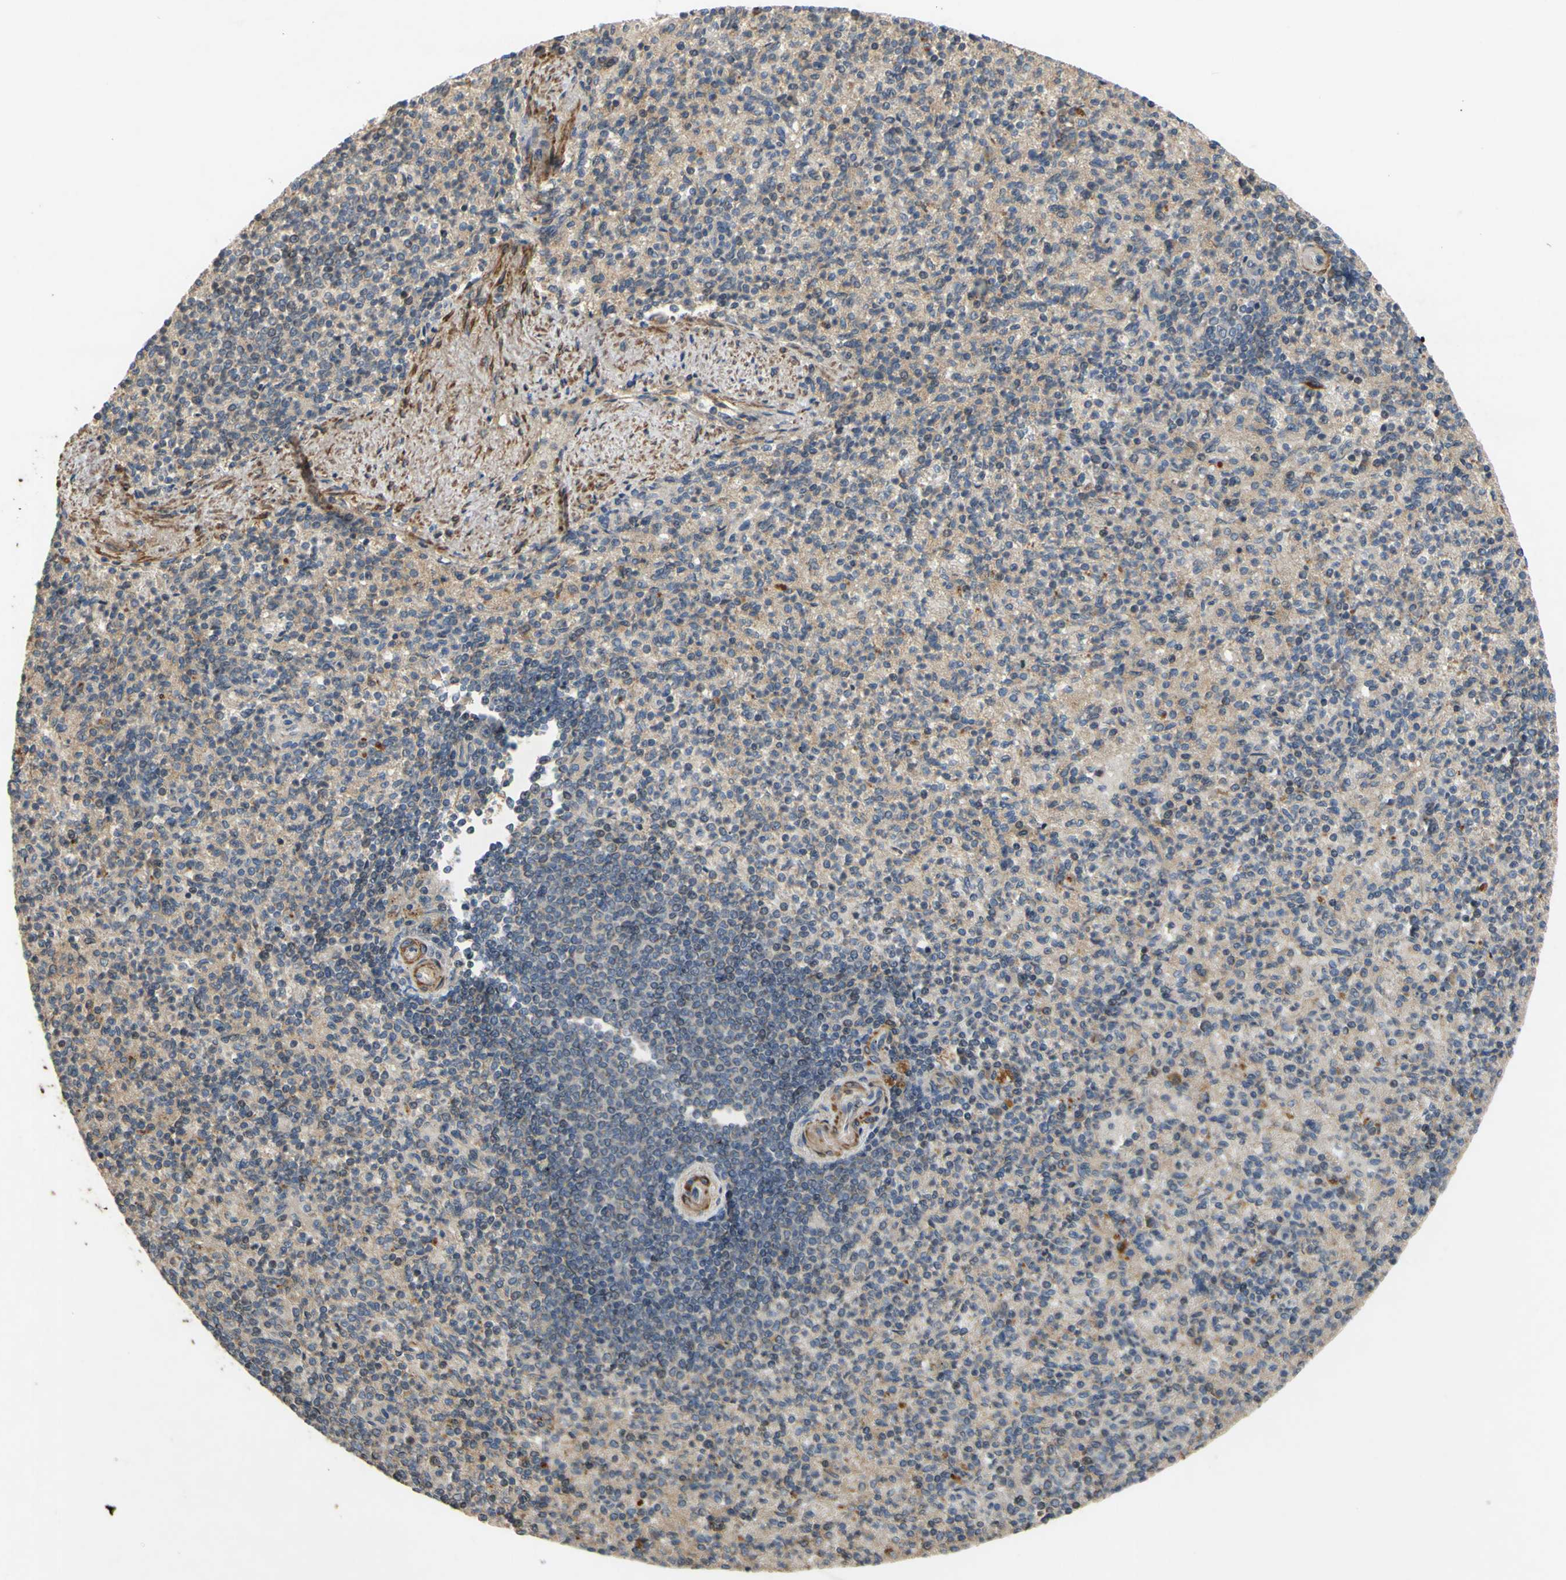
{"staining": {"intensity": "moderate", "quantity": "<25%", "location": "cytoplasmic/membranous"}, "tissue": "spleen", "cell_type": "Cells in red pulp", "image_type": "normal", "snomed": [{"axis": "morphology", "description": "Normal tissue, NOS"}, {"axis": "topography", "description": "Spleen"}], "caption": "Cells in red pulp show low levels of moderate cytoplasmic/membranous staining in approximately <25% of cells in benign human spleen.", "gene": "PARD6A", "patient": {"sex": "female", "age": 74}}